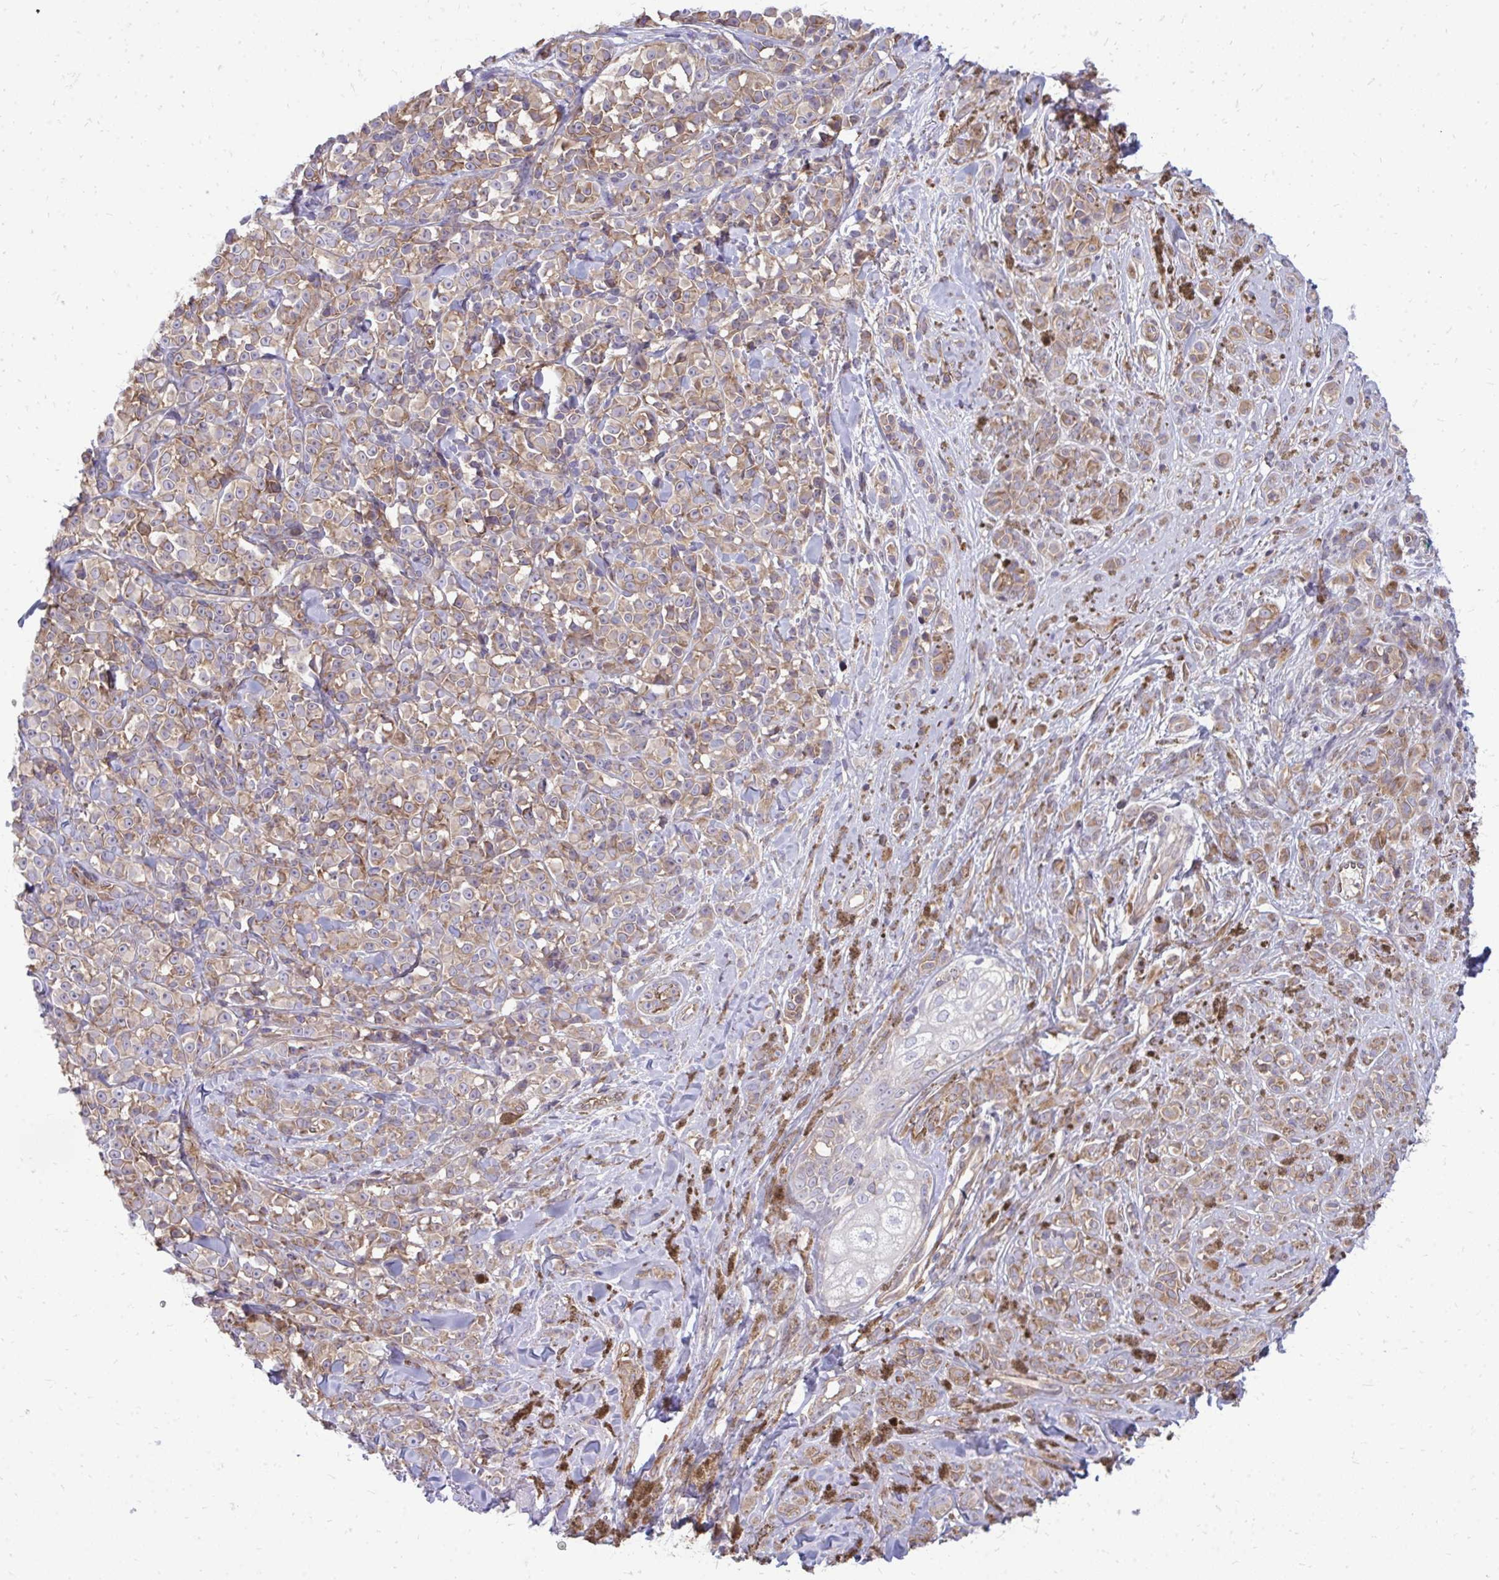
{"staining": {"intensity": "moderate", "quantity": "25%-75%", "location": "cytoplasmic/membranous"}, "tissue": "melanoma", "cell_type": "Tumor cells", "image_type": "cancer", "snomed": [{"axis": "morphology", "description": "Malignant melanoma, NOS"}, {"axis": "topography", "description": "Skin"}], "caption": "Immunohistochemistry (DAB (3,3'-diaminobenzidine)) staining of human malignant melanoma reveals moderate cytoplasmic/membranous protein expression in about 25%-75% of tumor cells.", "gene": "ASAP1", "patient": {"sex": "male", "age": 85}}